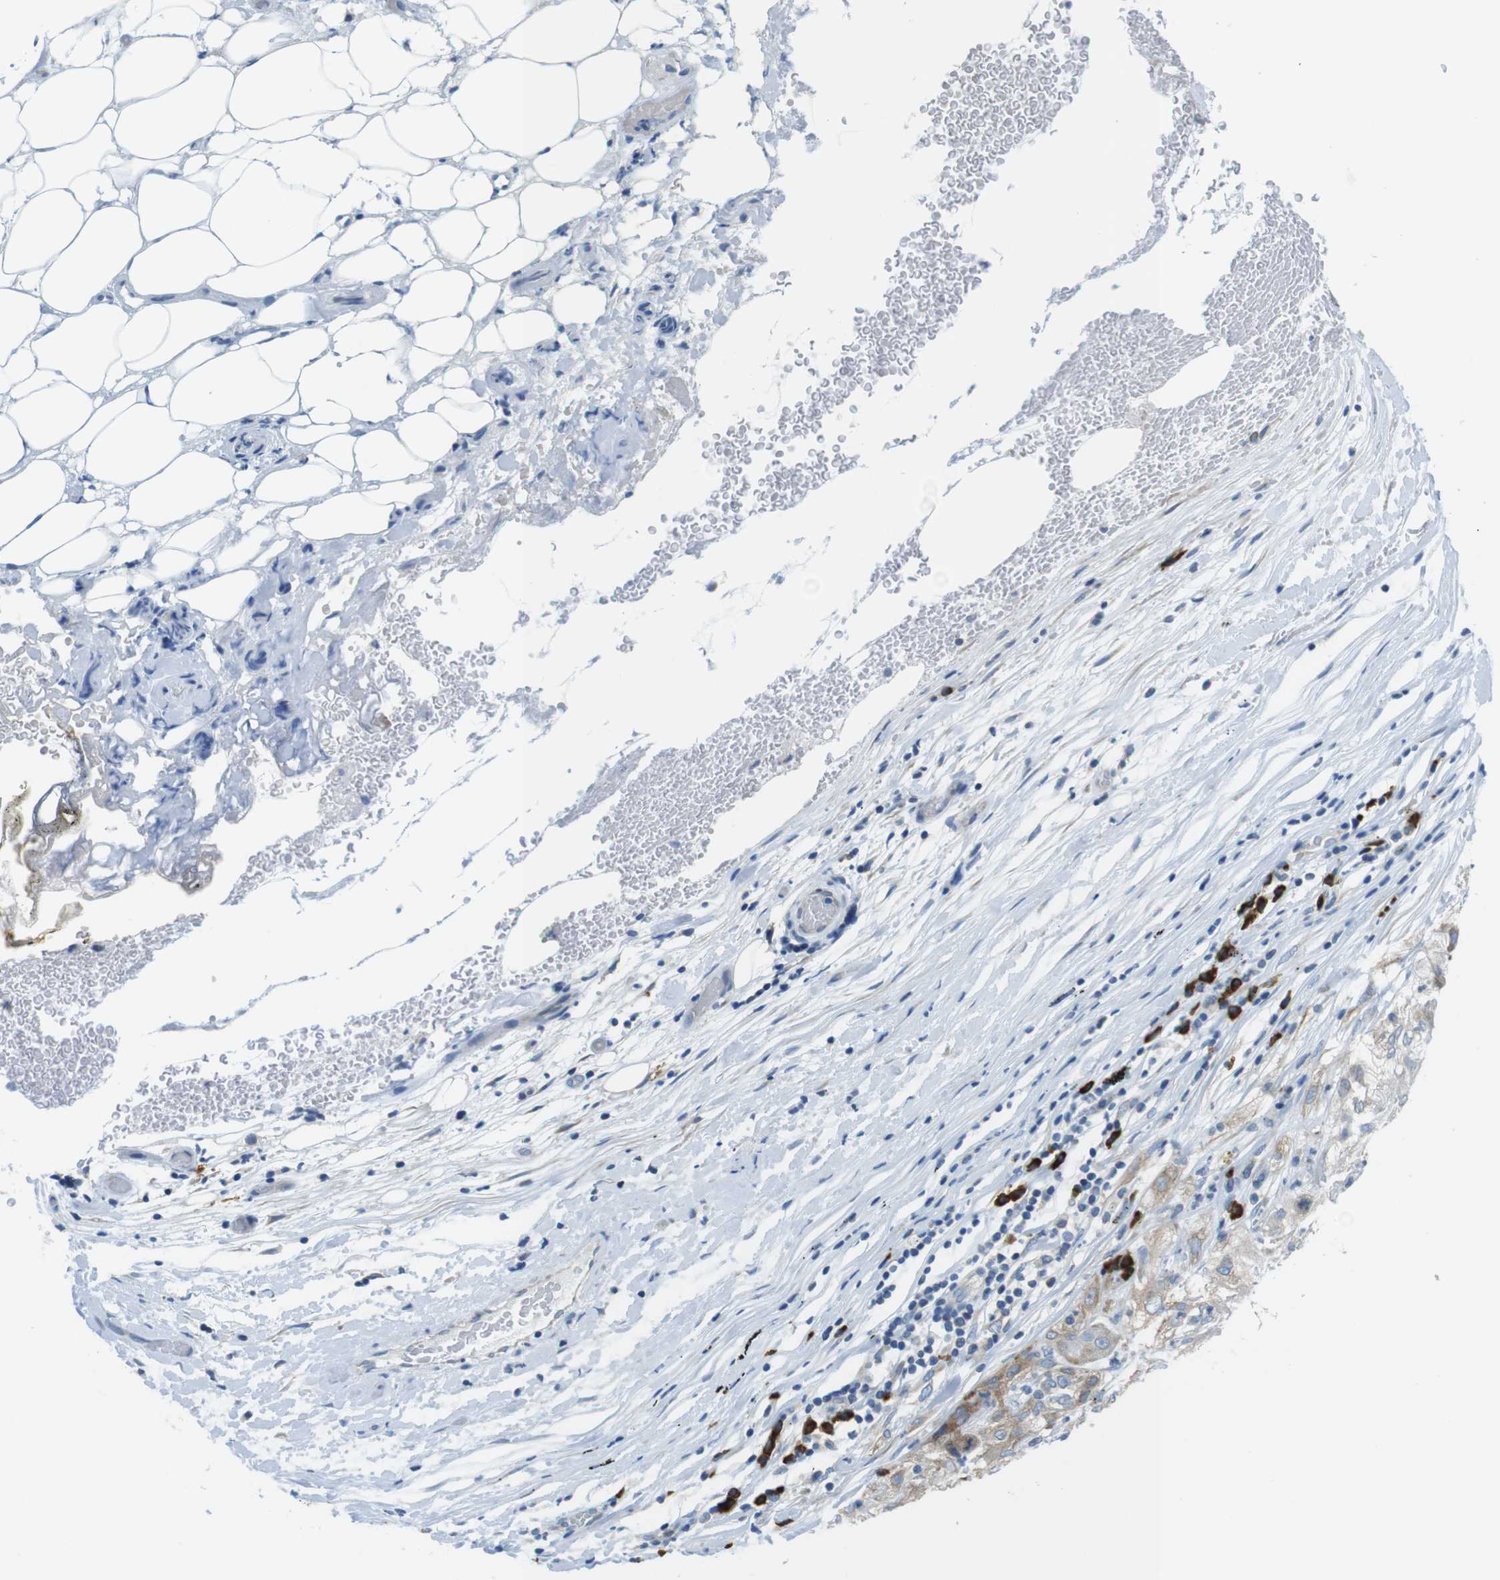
{"staining": {"intensity": "moderate", "quantity": "25%-75%", "location": "cytoplasmic/membranous"}, "tissue": "lung cancer", "cell_type": "Tumor cells", "image_type": "cancer", "snomed": [{"axis": "morphology", "description": "Inflammation, NOS"}, {"axis": "morphology", "description": "Squamous cell carcinoma, NOS"}, {"axis": "topography", "description": "Lymph node"}, {"axis": "topography", "description": "Soft tissue"}, {"axis": "topography", "description": "Lung"}], "caption": "Human lung cancer stained for a protein (brown) demonstrates moderate cytoplasmic/membranous positive staining in about 25%-75% of tumor cells.", "gene": "CLPTM1L", "patient": {"sex": "male", "age": 66}}